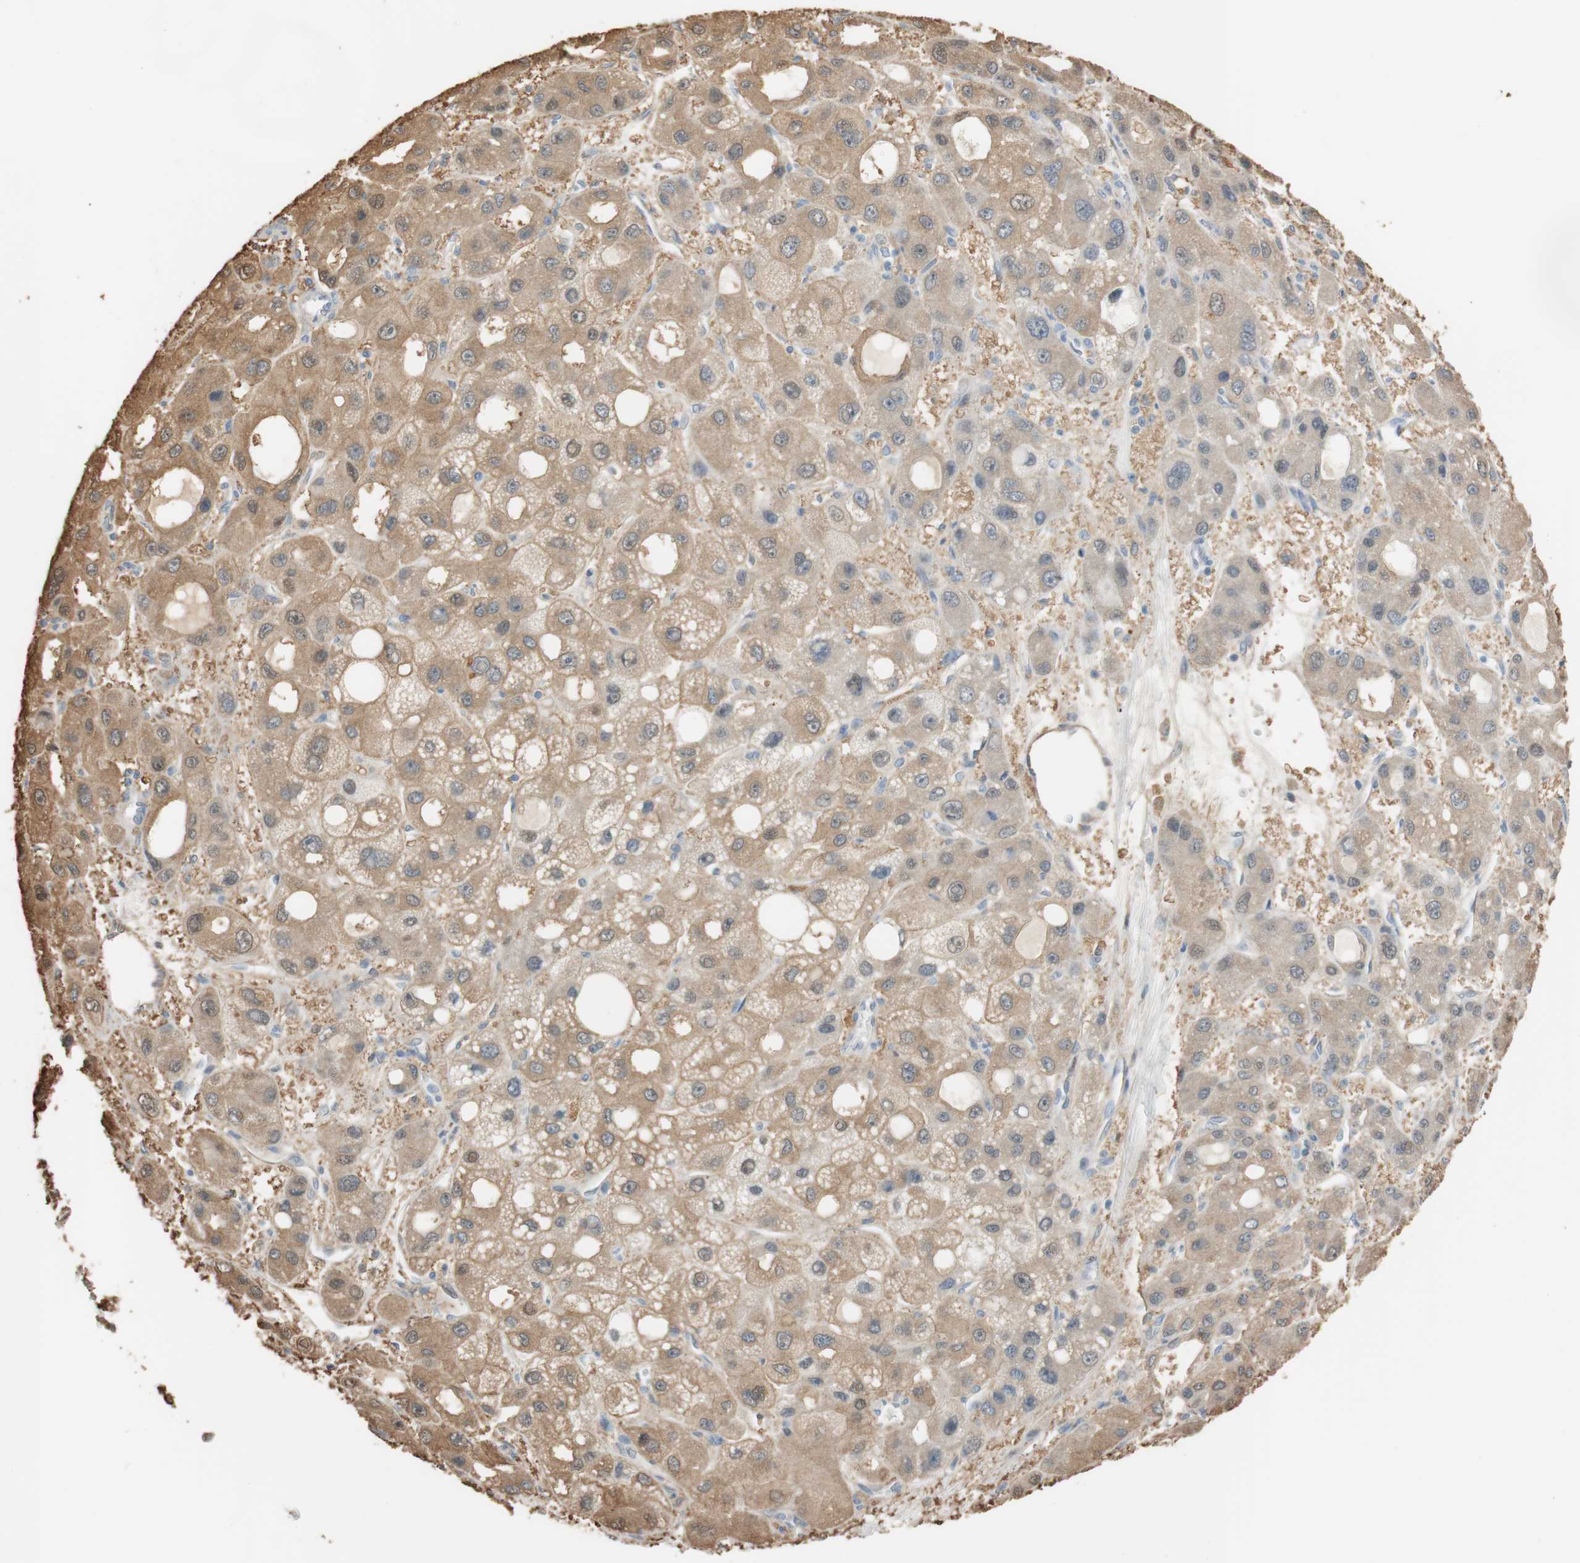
{"staining": {"intensity": "moderate", "quantity": "25%-75%", "location": "cytoplasmic/membranous"}, "tissue": "liver cancer", "cell_type": "Tumor cells", "image_type": "cancer", "snomed": [{"axis": "morphology", "description": "Carcinoma, Hepatocellular, NOS"}, {"axis": "topography", "description": "Liver"}], "caption": "This histopathology image reveals immunohistochemistry (IHC) staining of human liver hepatocellular carcinoma, with medium moderate cytoplasmic/membranous positivity in approximately 25%-75% of tumor cells.", "gene": "ALDH1A2", "patient": {"sex": "male", "age": 55}}